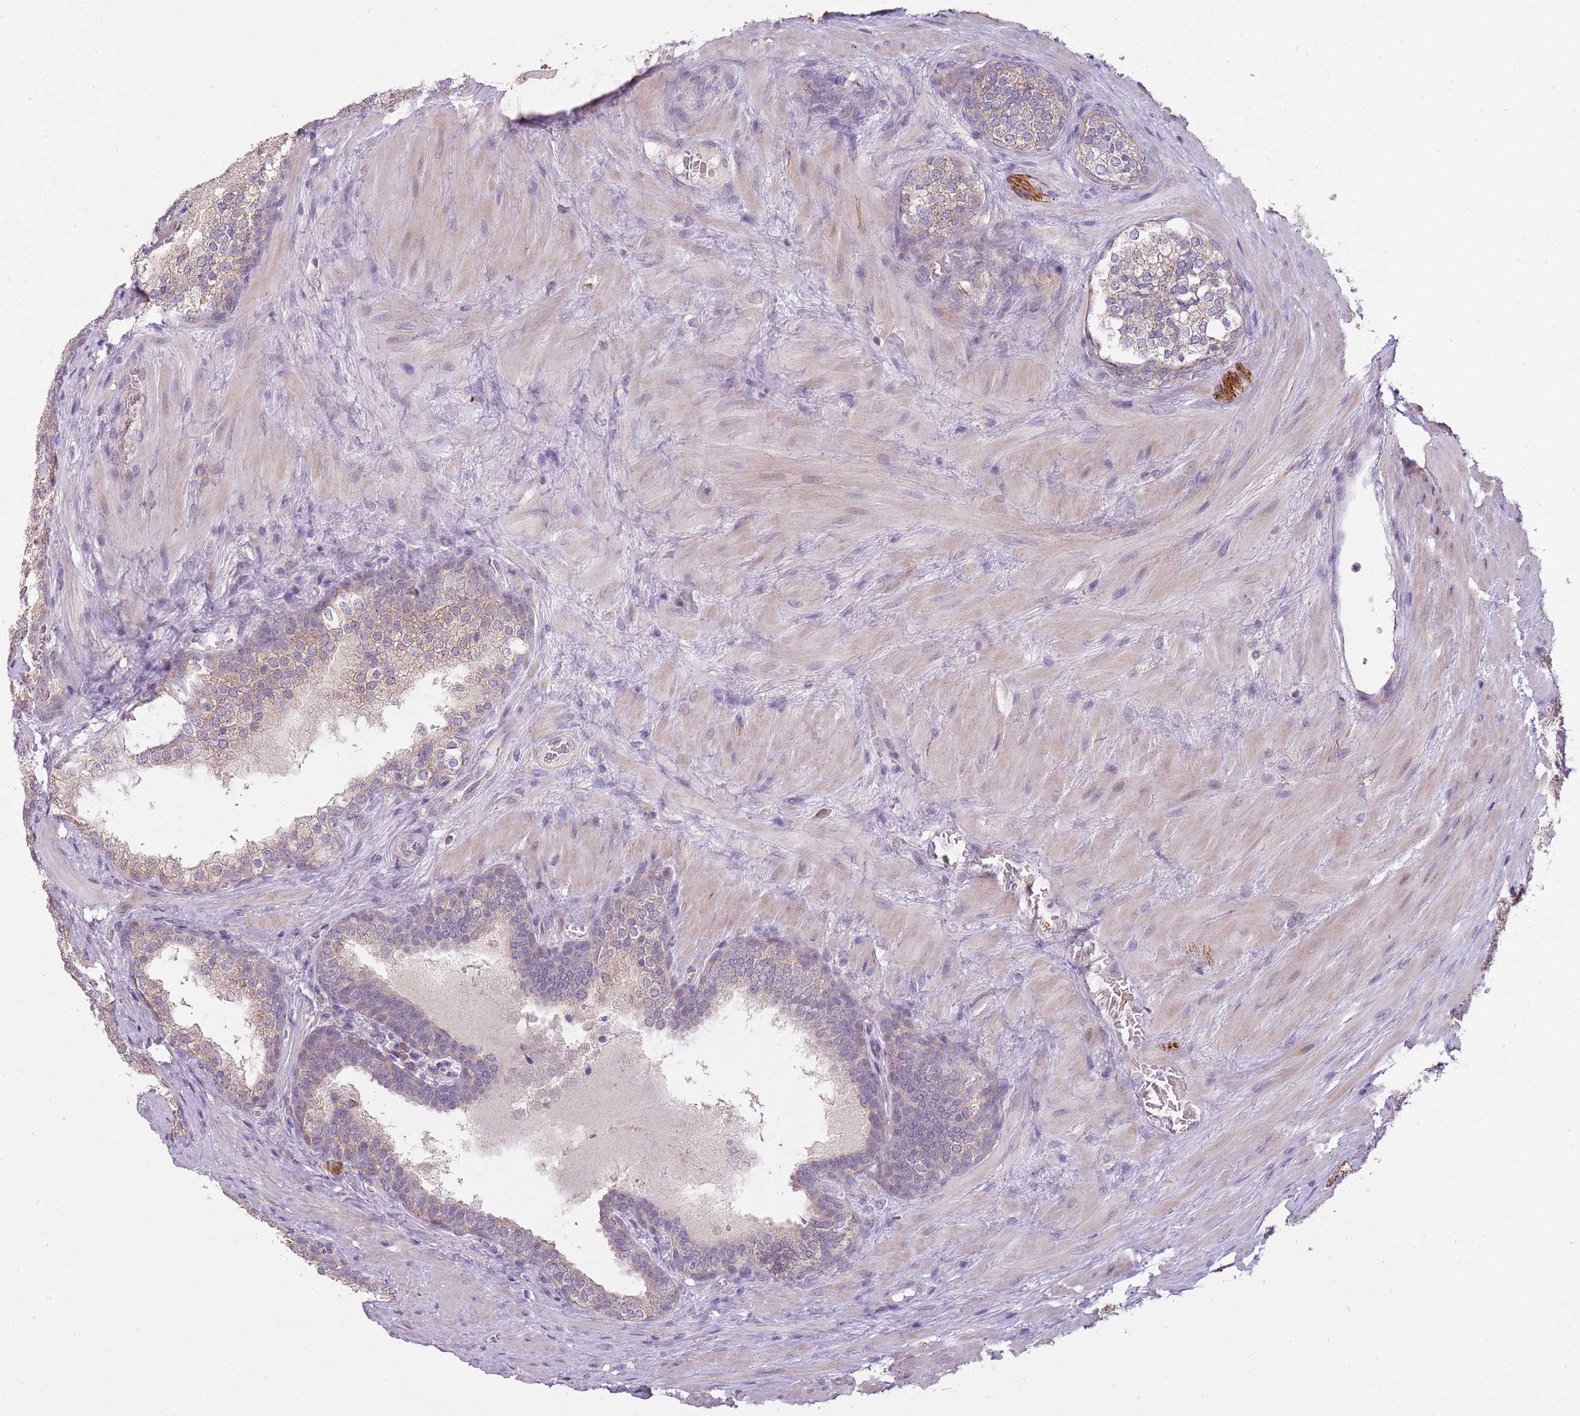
{"staining": {"intensity": "weak", "quantity": "25%-75%", "location": "cytoplasmic/membranous"}, "tissue": "prostate cancer", "cell_type": "Tumor cells", "image_type": "cancer", "snomed": [{"axis": "morphology", "description": "Adenocarcinoma, High grade"}, {"axis": "topography", "description": "Prostate"}], "caption": "A photomicrograph of prostate cancer stained for a protein displays weak cytoplasmic/membranous brown staining in tumor cells.", "gene": "TEKT4", "patient": {"sex": "male", "age": 56}}